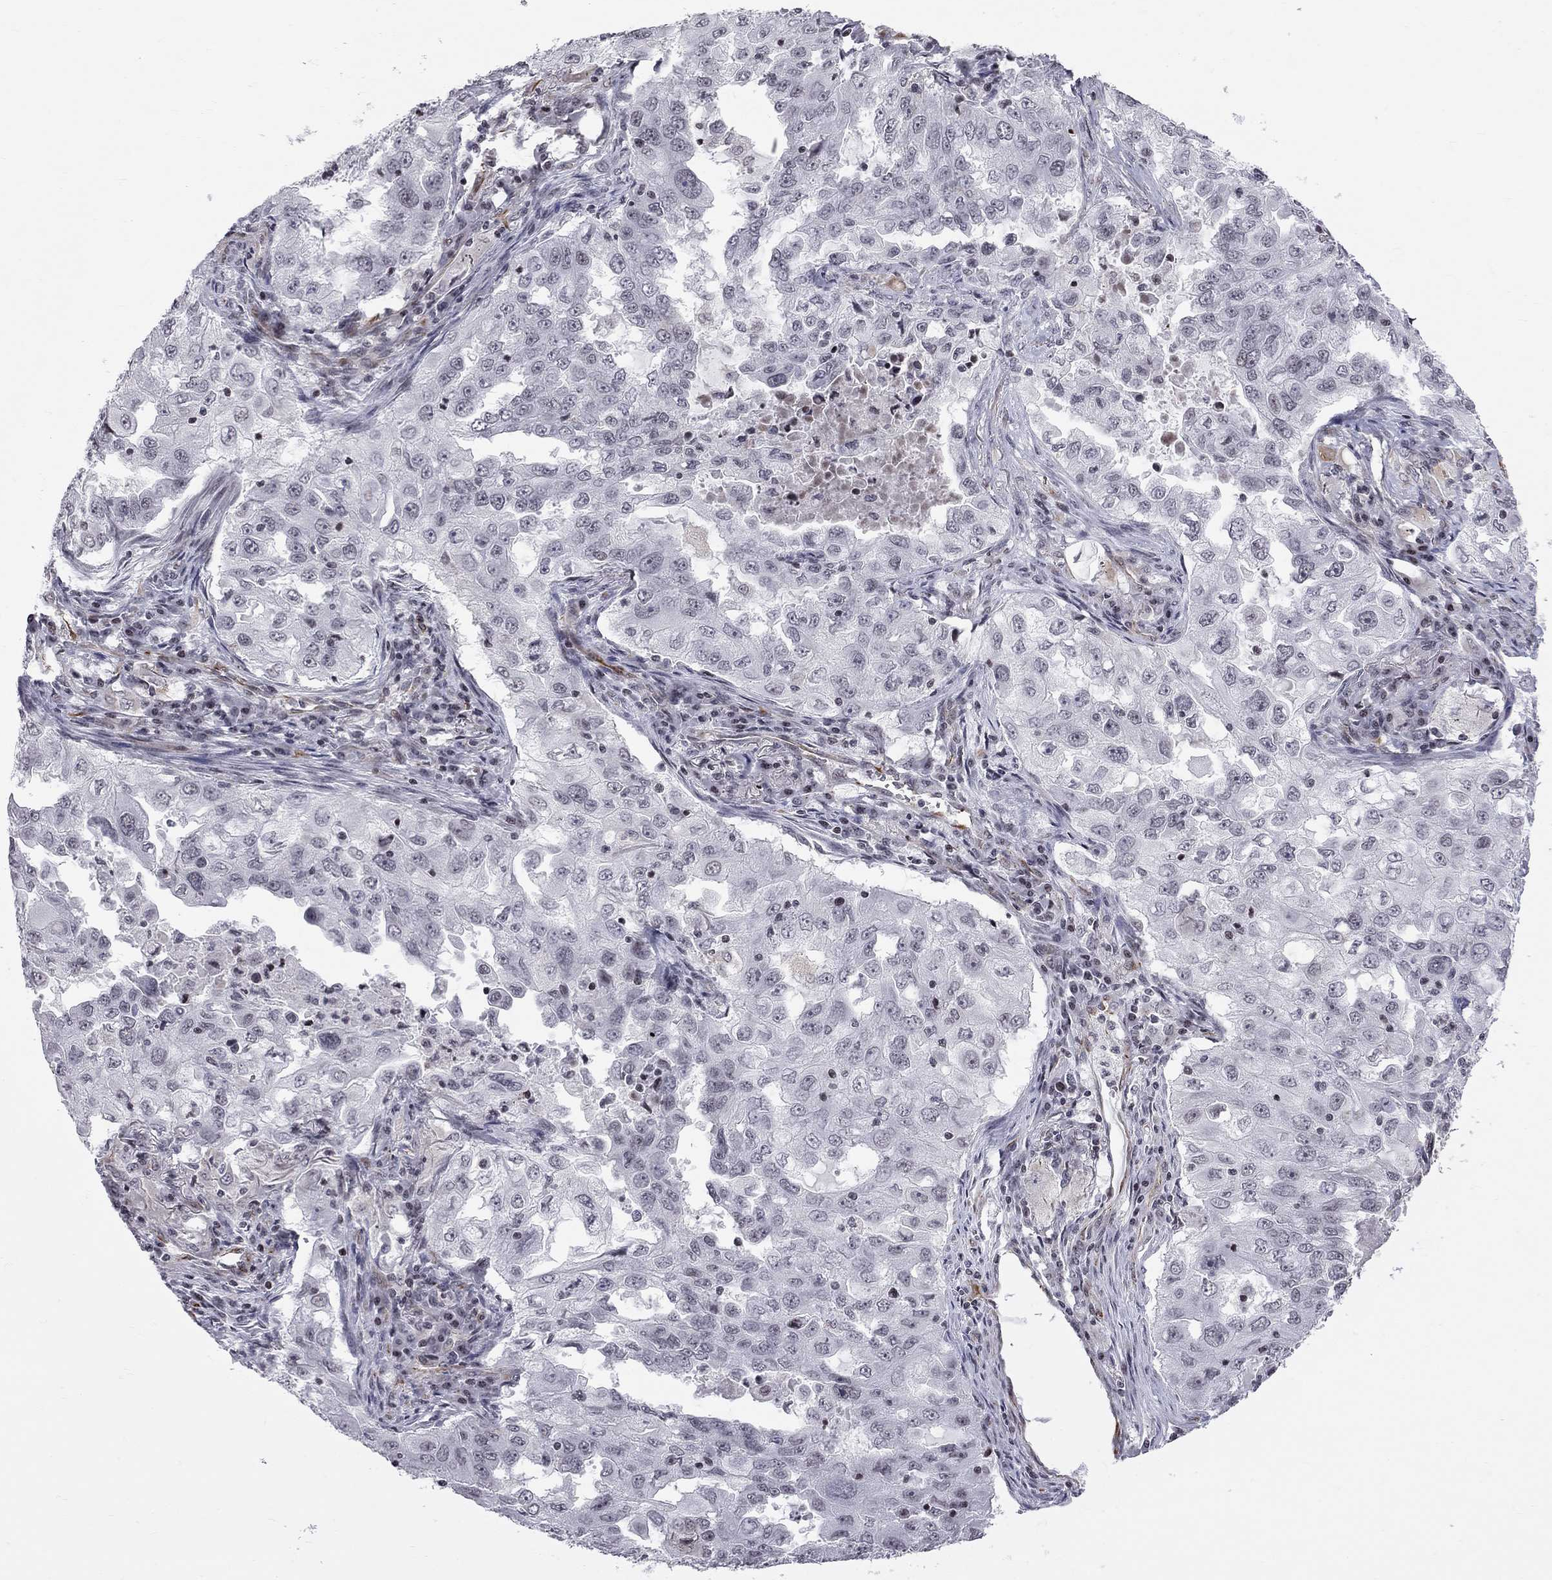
{"staining": {"intensity": "negative", "quantity": "none", "location": "none"}, "tissue": "lung cancer", "cell_type": "Tumor cells", "image_type": "cancer", "snomed": [{"axis": "morphology", "description": "Adenocarcinoma, NOS"}, {"axis": "topography", "description": "Lung"}], "caption": "Immunohistochemical staining of lung cancer (adenocarcinoma) shows no significant staining in tumor cells.", "gene": "MTNR1B", "patient": {"sex": "female", "age": 61}}